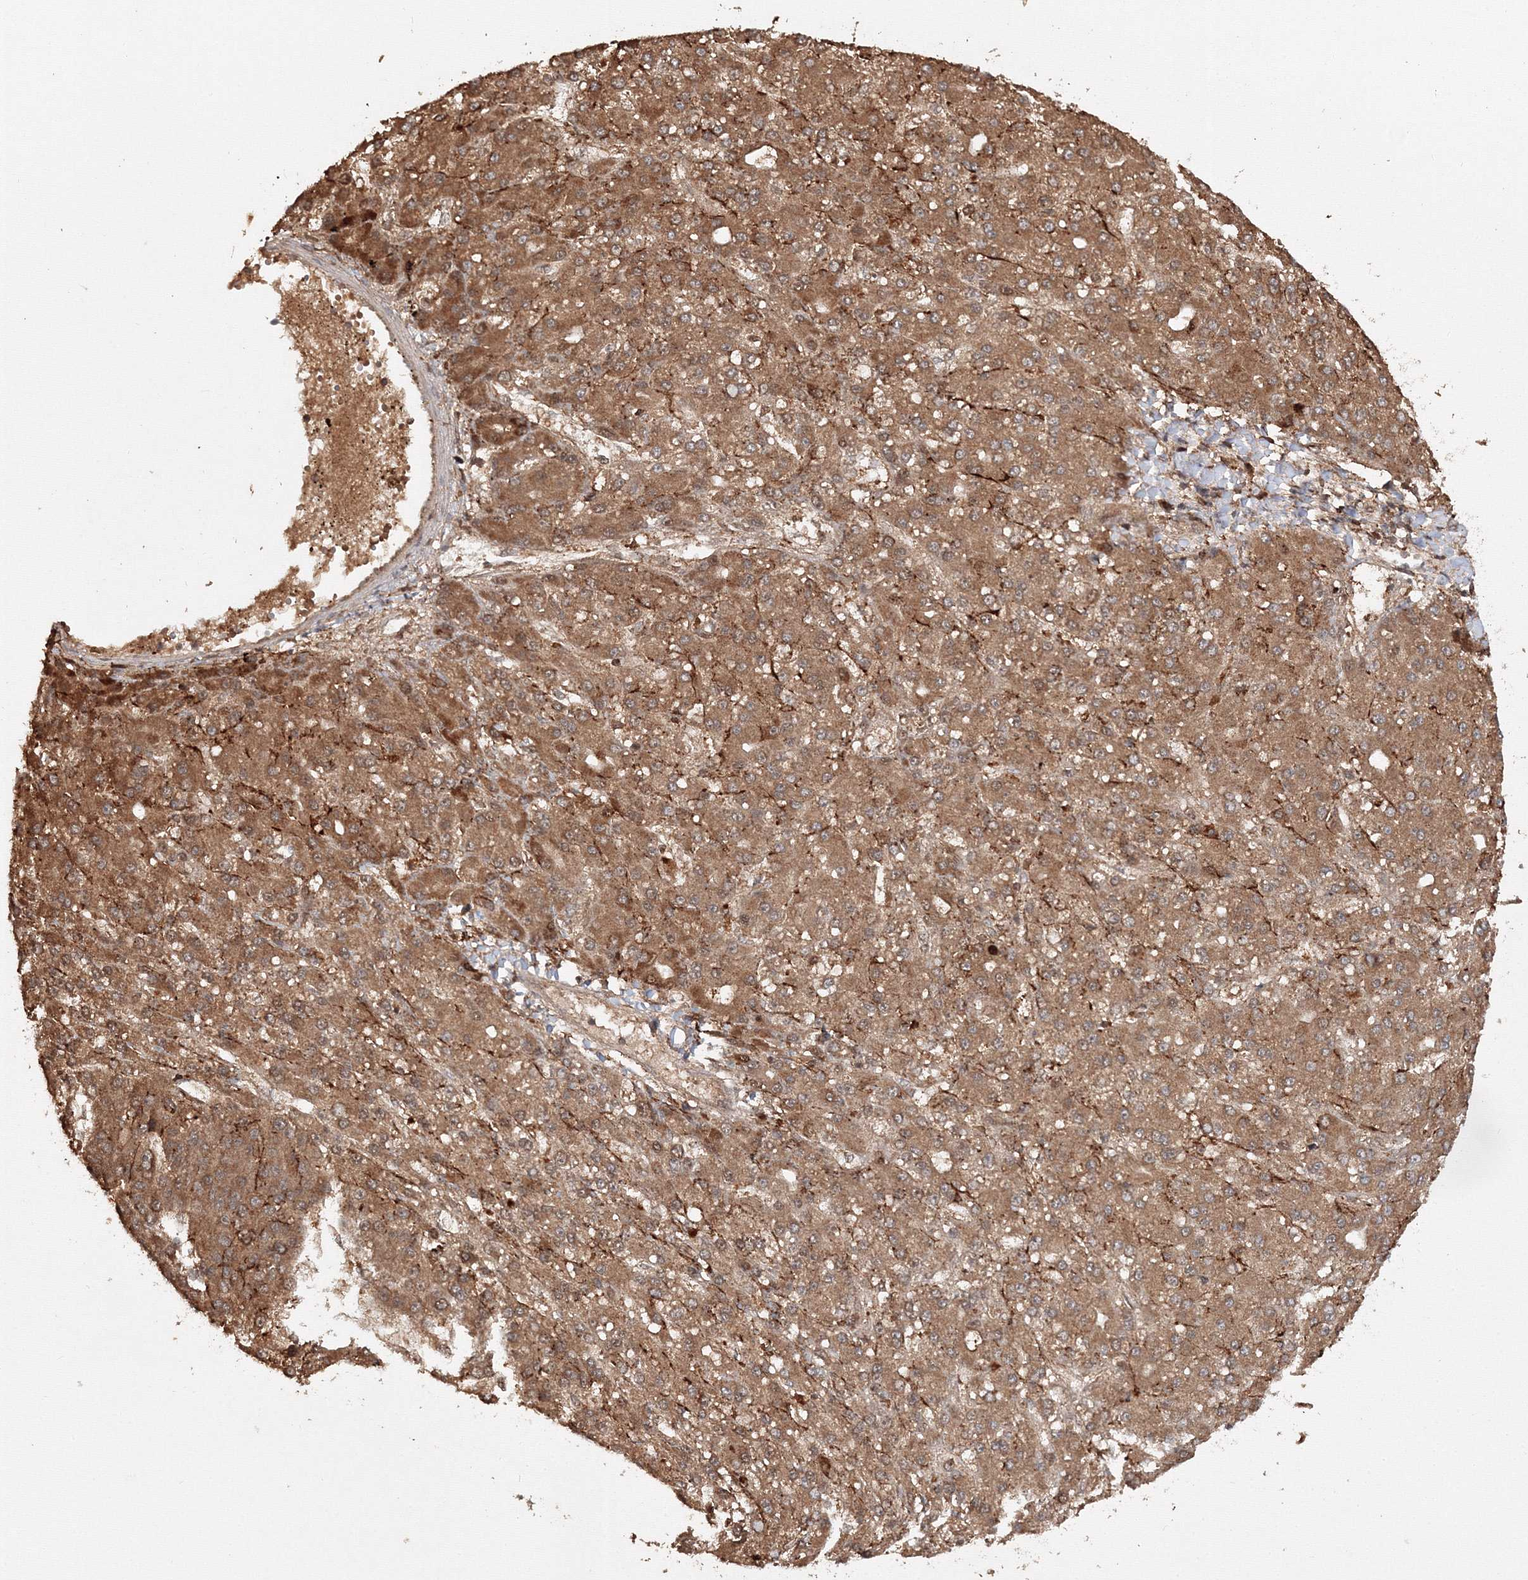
{"staining": {"intensity": "moderate", "quantity": ">75%", "location": "cytoplasmic/membranous"}, "tissue": "liver cancer", "cell_type": "Tumor cells", "image_type": "cancer", "snomed": [{"axis": "morphology", "description": "Carcinoma, Hepatocellular, NOS"}, {"axis": "topography", "description": "Liver"}], "caption": "This is an image of immunohistochemistry staining of liver cancer, which shows moderate staining in the cytoplasmic/membranous of tumor cells.", "gene": "DDO", "patient": {"sex": "male", "age": 67}}